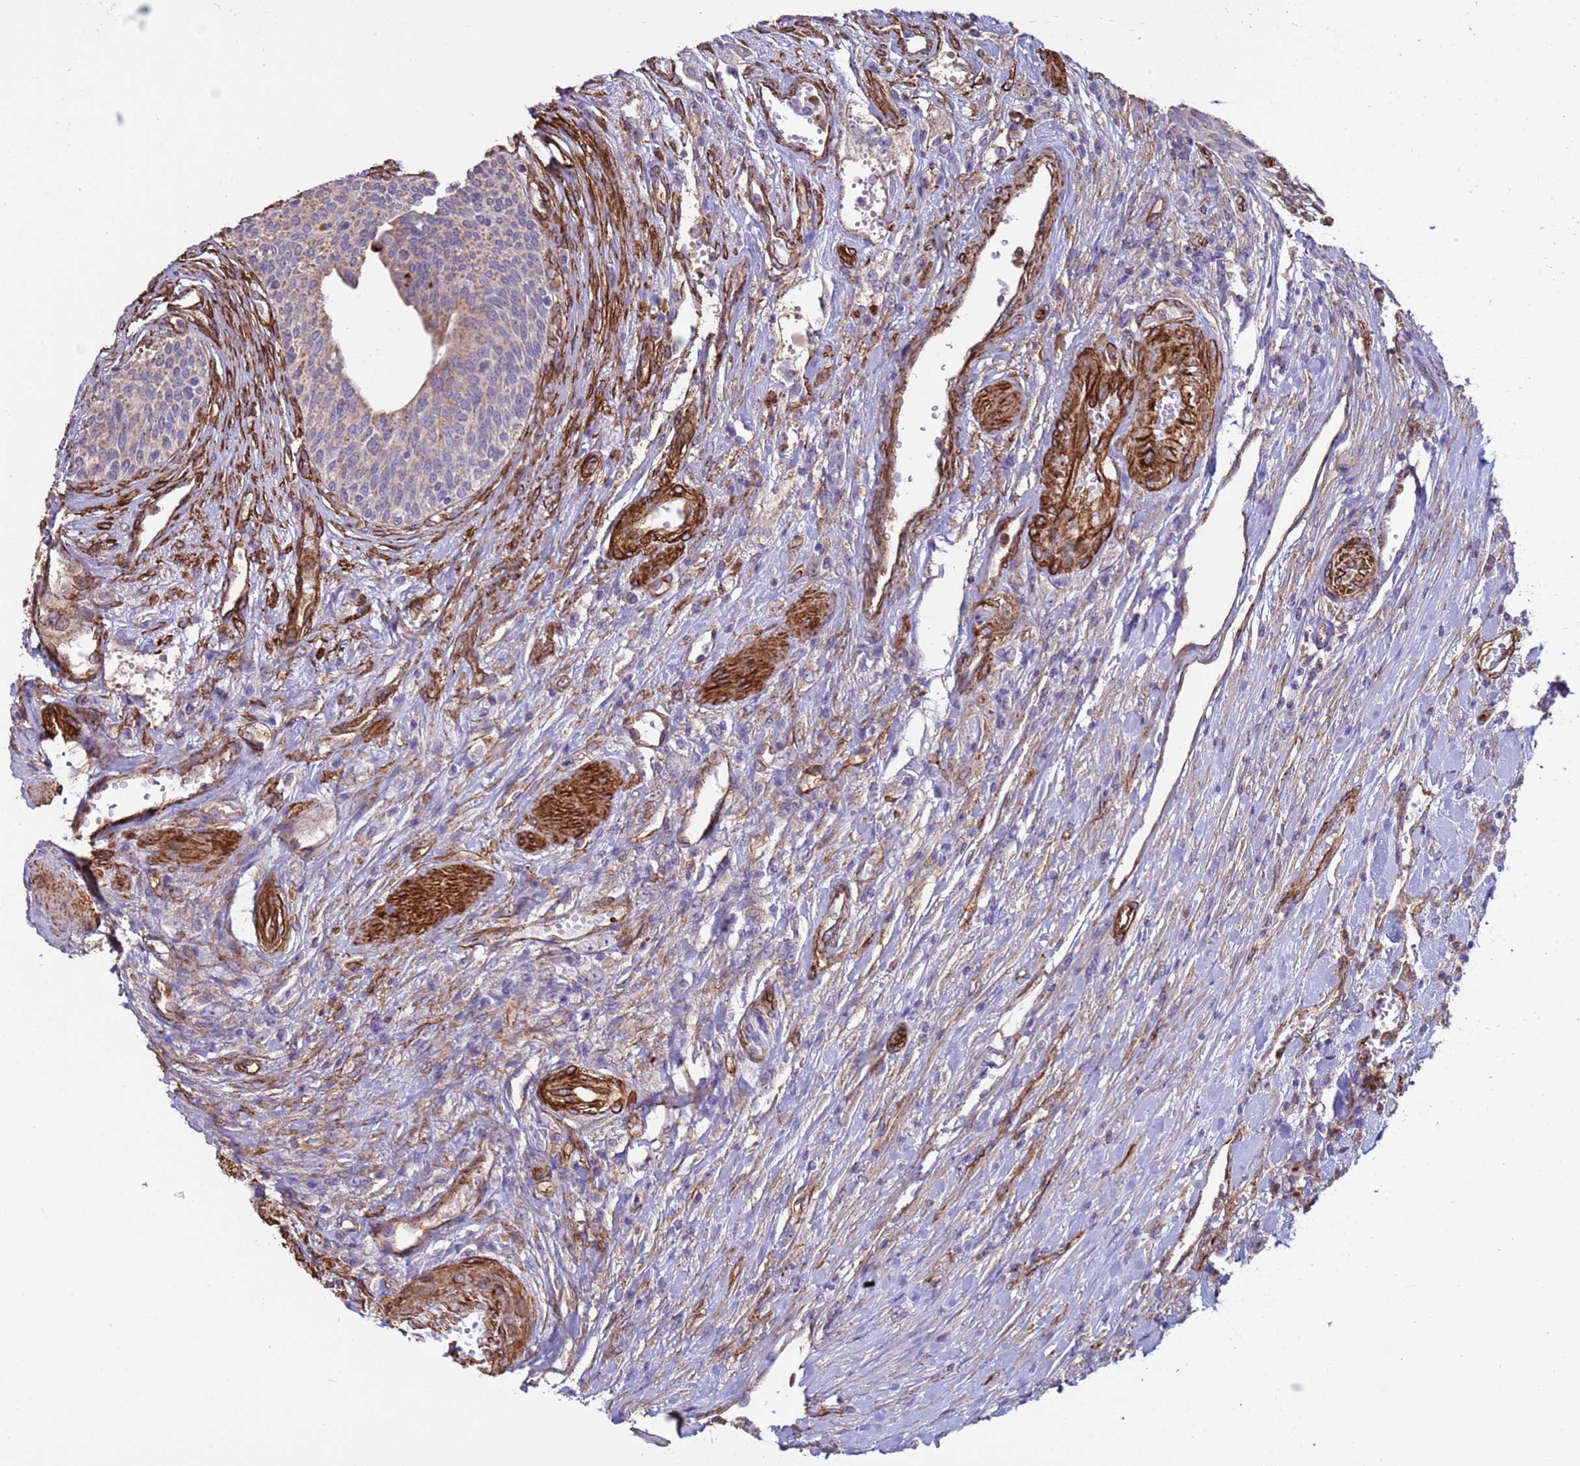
{"staining": {"intensity": "moderate", "quantity": "<25%", "location": "cytoplasmic/membranous"}, "tissue": "urothelial cancer", "cell_type": "Tumor cells", "image_type": "cancer", "snomed": [{"axis": "morphology", "description": "Urothelial carcinoma, High grade"}, {"axis": "topography", "description": "Urinary bladder"}], "caption": "Immunohistochemistry of human urothelial cancer reveals low levels of moderate cytoplasmic/membranous positivity in about <25% of tumor cells.", "gene": "GASK1A", "patient": {"sex": "female", "age": 79}}